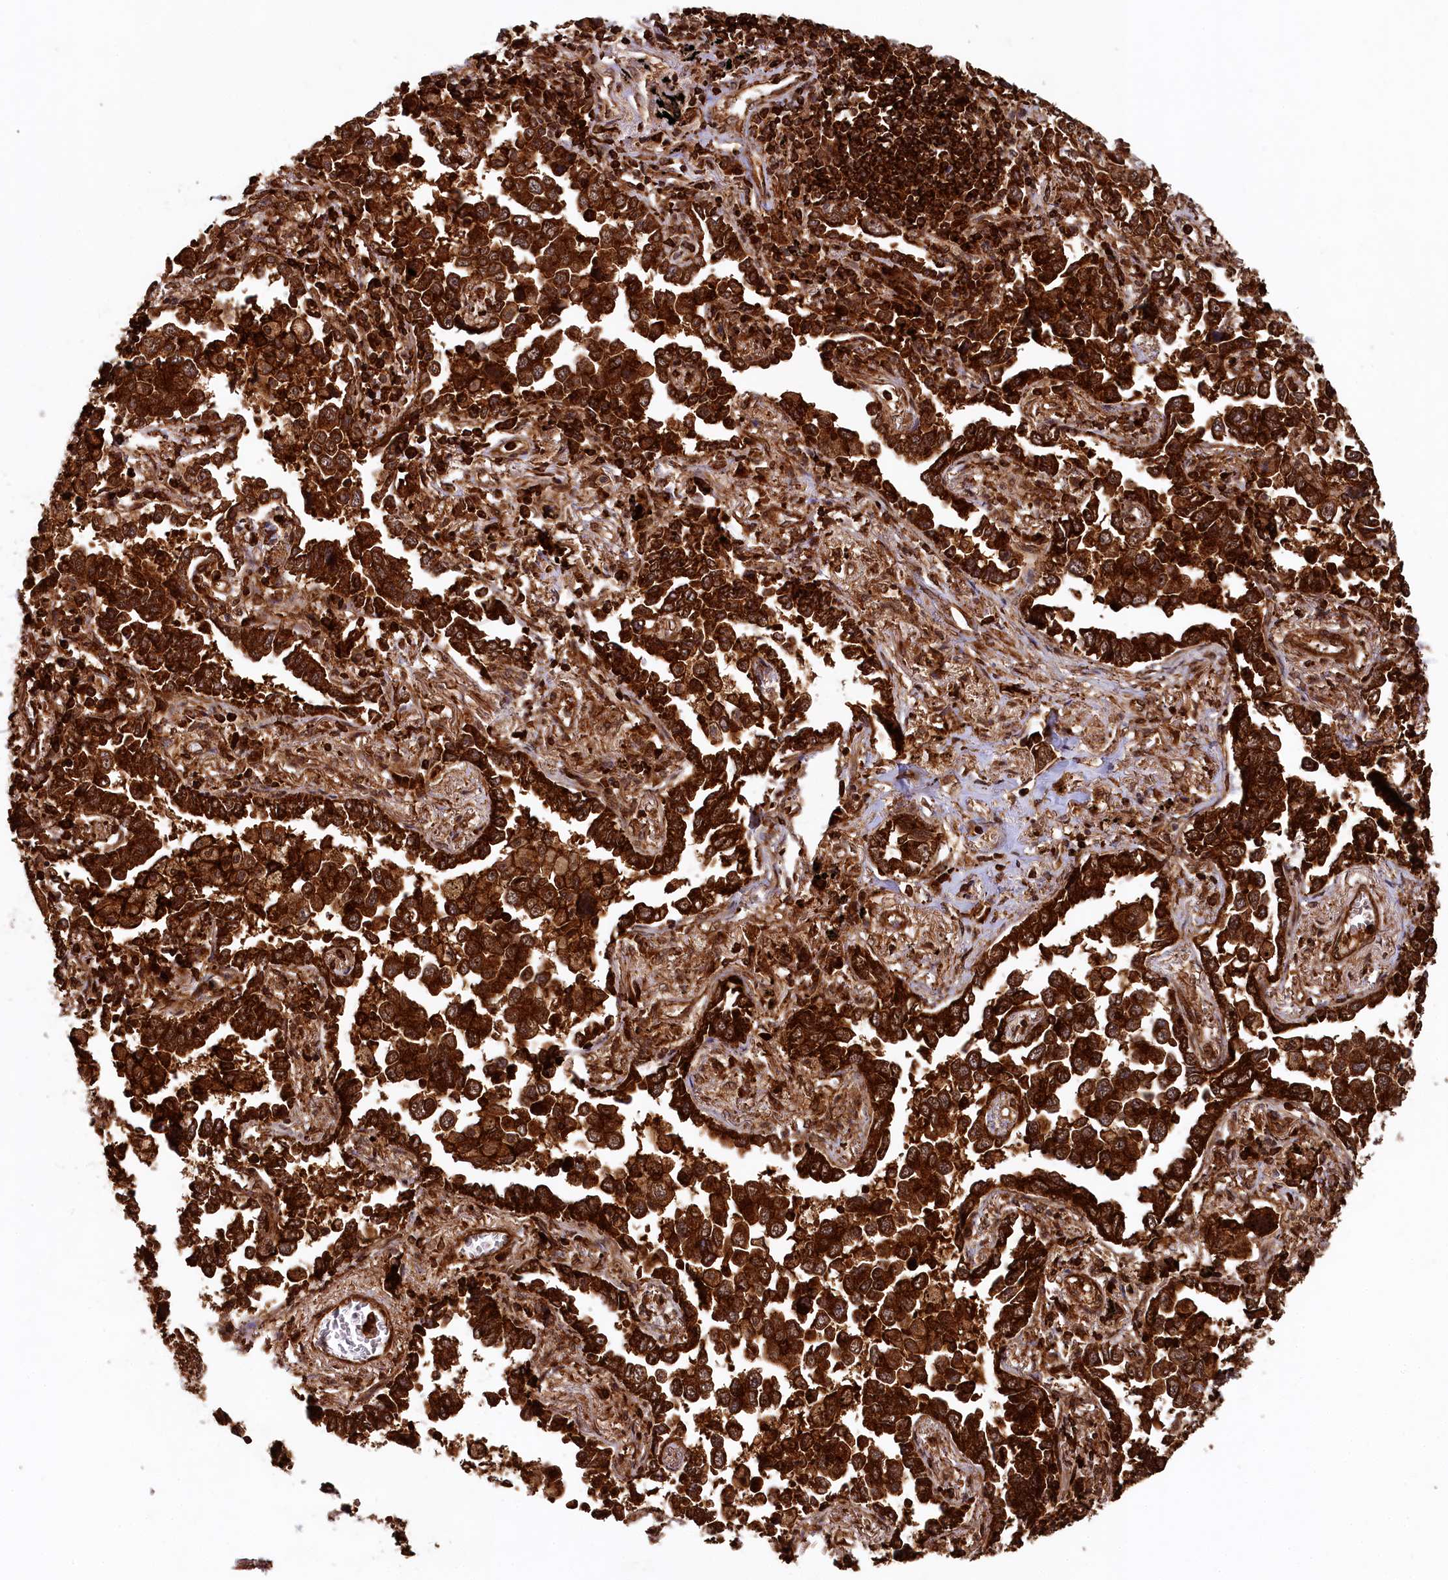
{"staining": {"intensity": "strong", "quantity": ">75%", "location": "cytoplasmic/membranous"}, "tissue": "lung cancer", "cell_type": "Tumor cells", "image_type": "cancer", "snomed": [{"axis": "morphology", "description": "Adenocarcinoma, NOS"}, {"axis": "topography", "description": "Lung"}], "caption": "Protein expression analysis of human lung adenocarcinoma reveals strong cytoplasmic/membranous positivity in approximately >75% of tumor cells.", "gene": "STUB1", "patient": {"sex": "male", "age": 67}}